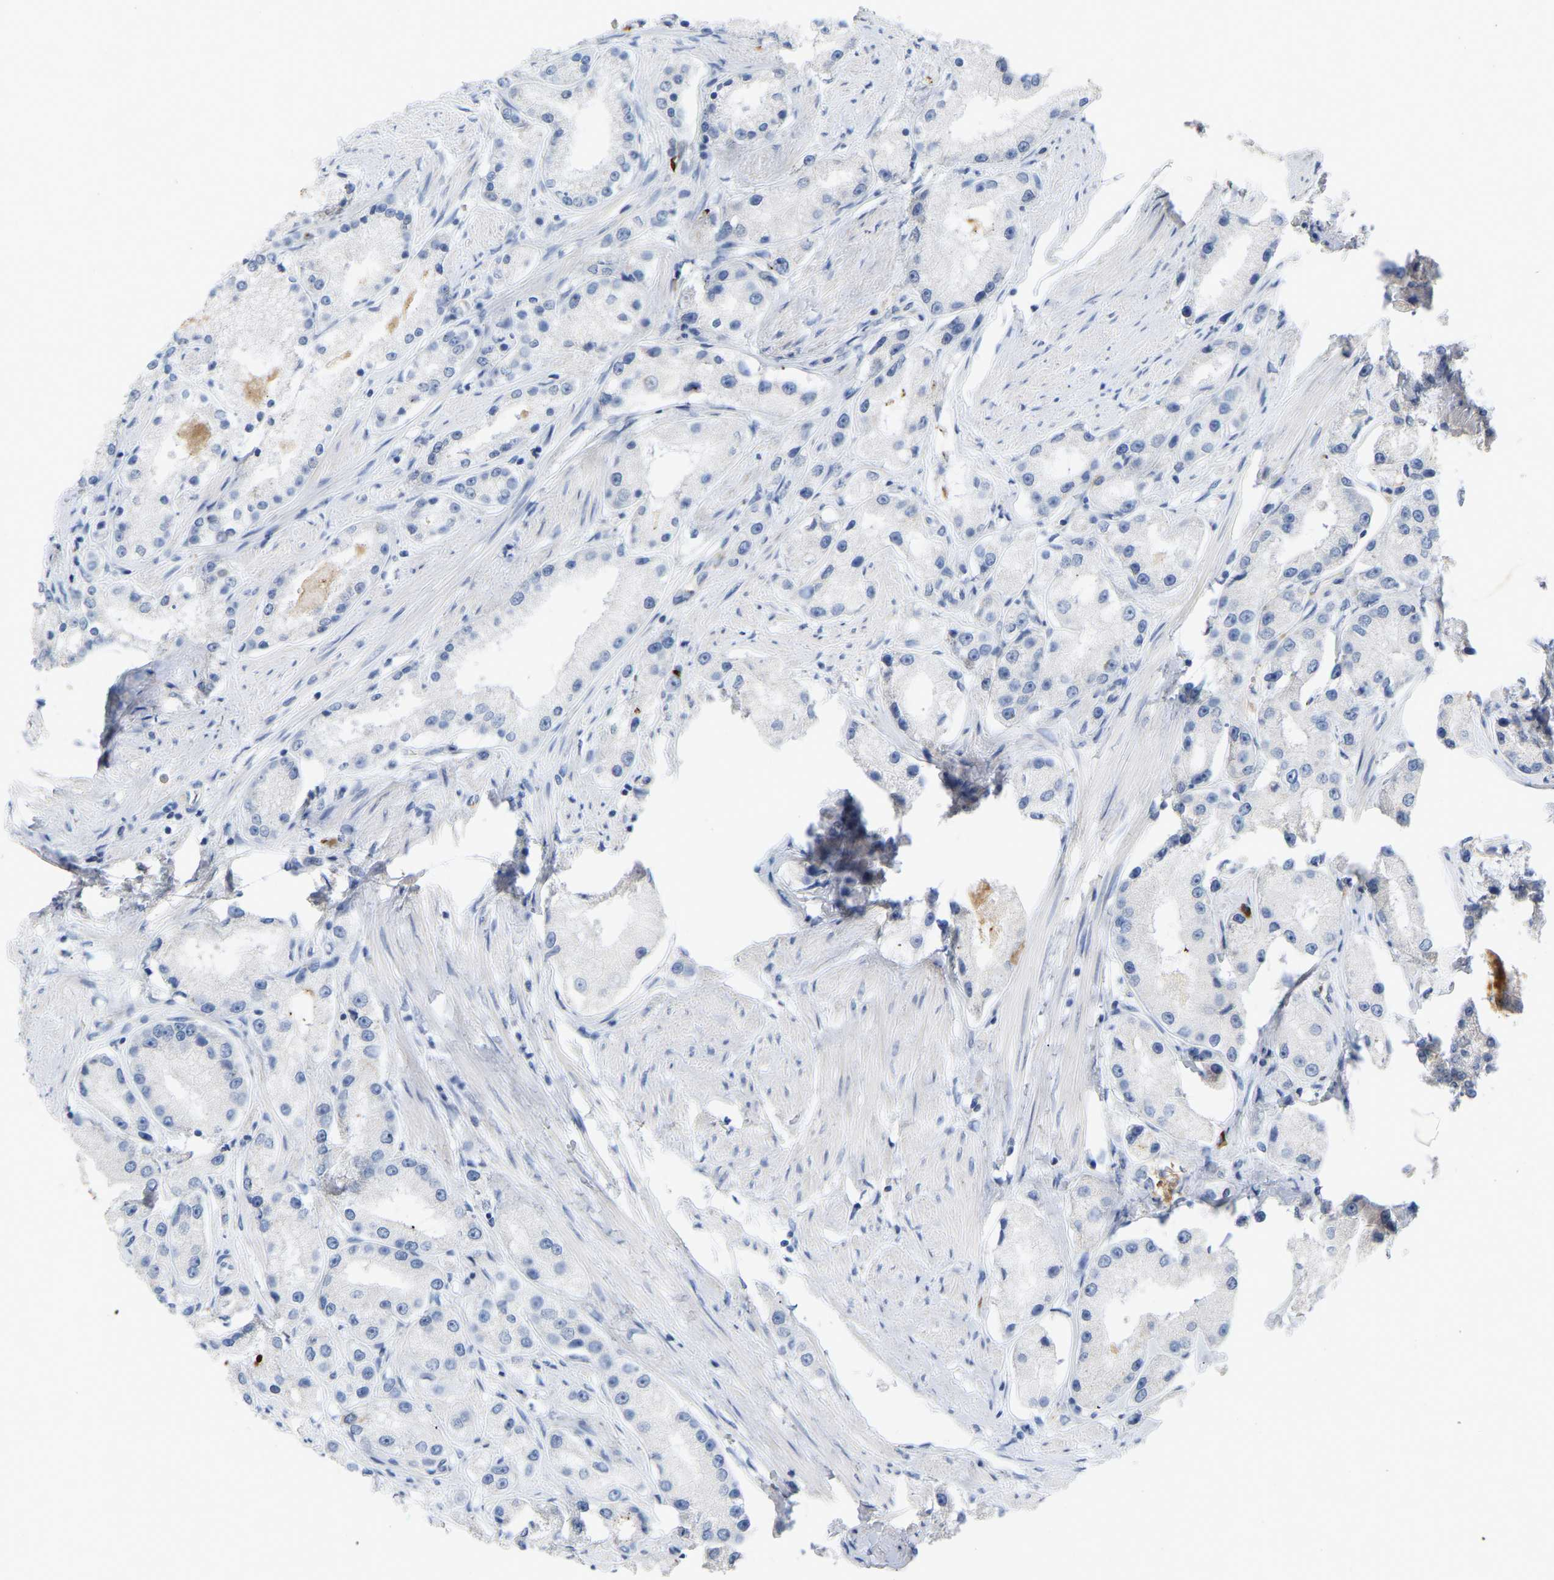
{"staining": {"intensity": "negative", "quantity": "none", "location": "none"}, "tissue": "prostate cancer", "cell_type": "Tumor cells", "image_type": "cancer", "snomed": [{"axis": "morphology", "description": "Adenocarcinoma, Low grade"}, {"axis": "topography", "description": "Prostate"}], "caption": "Immunohistochemistry (IHC) image of human low-grade adenocarcinoma (prostate) stained for a protein (brown), which exhibits no expression in tumor cells.", "gene": "RHEB", "patient": {"sex": "male", "age": 63}}